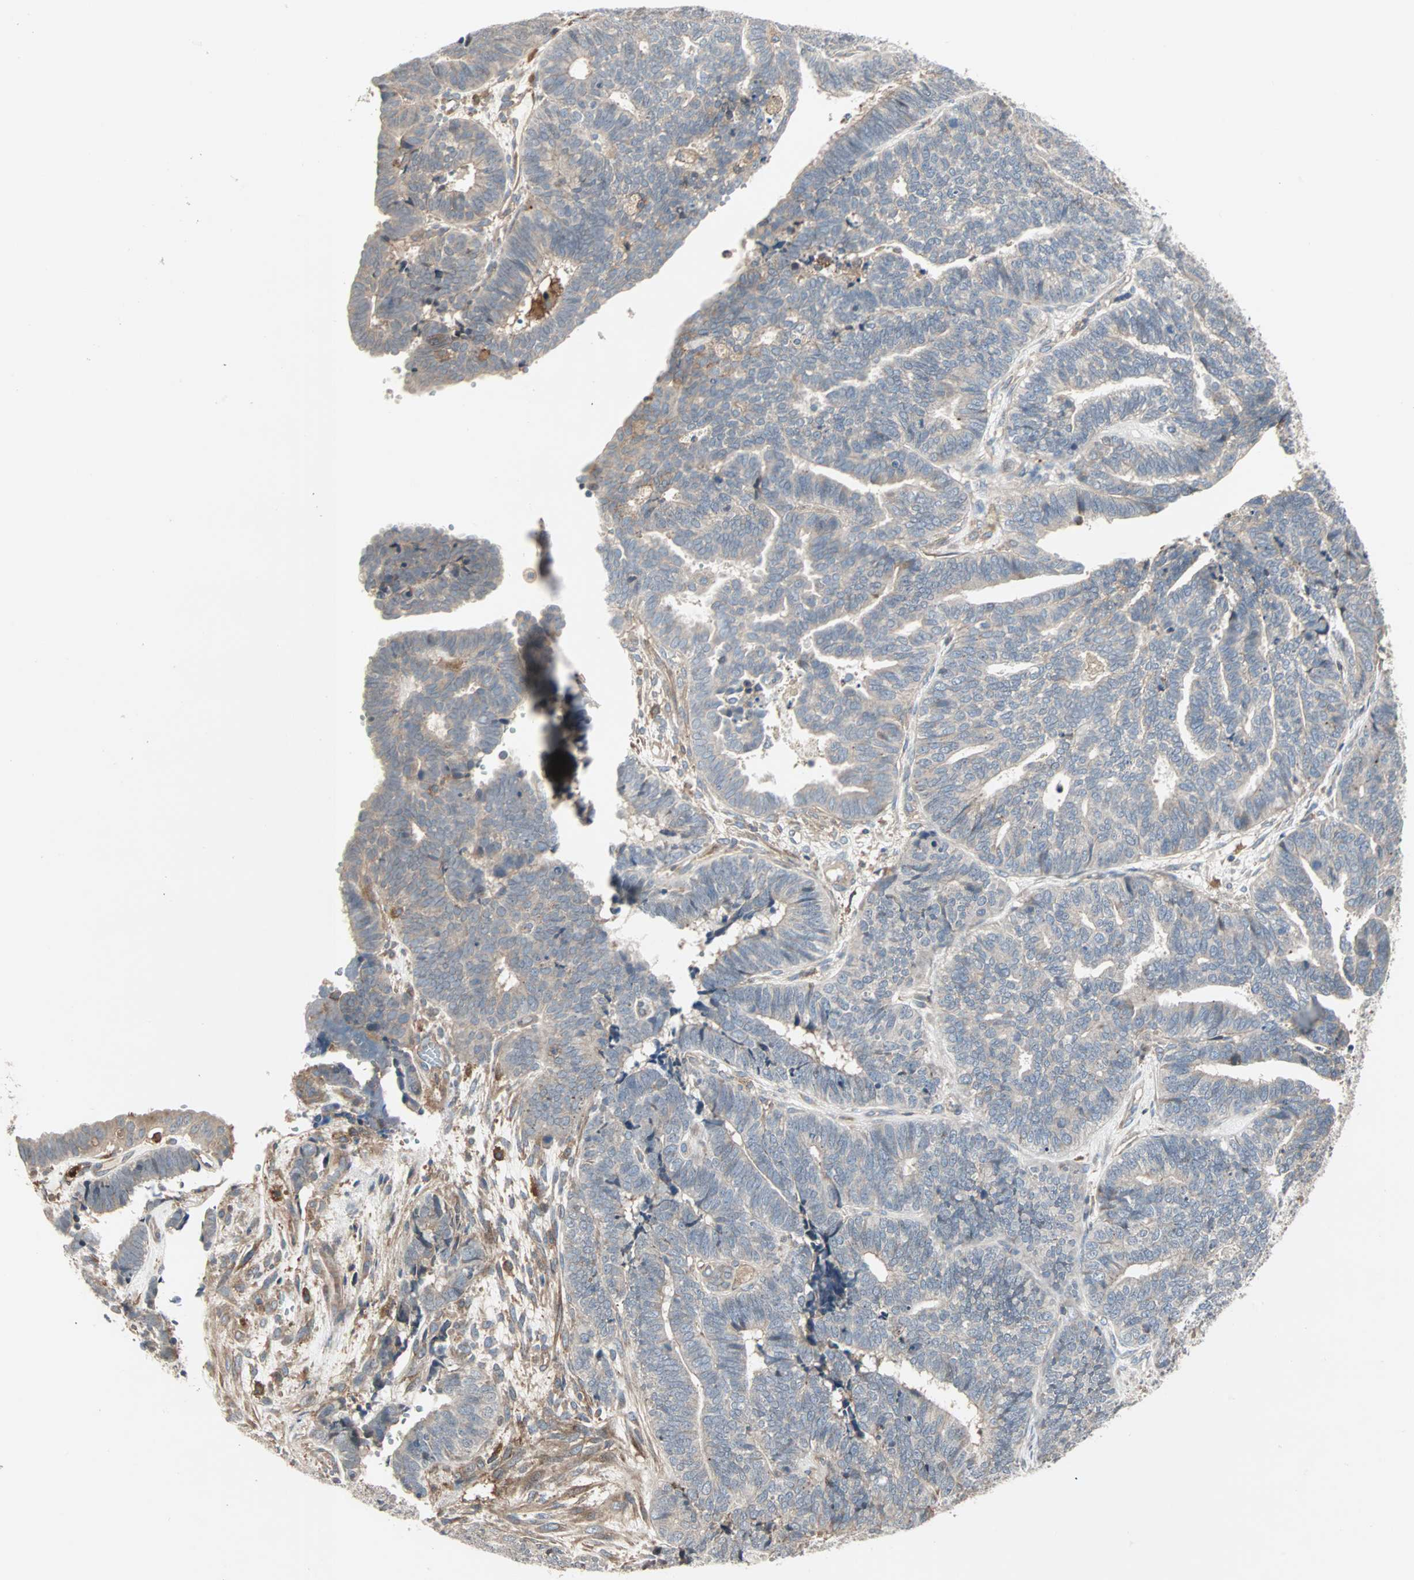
{"staining": {"intensity": "weak", "quantity": ">75%", "location": "cytoplasmic/membranous"}, "tissue": "endometrial cancer", "cell_type": "Tumor cells", "image_type": "cancer", "snomed": [{"axis": "morphology", "description": "Adenocarcinoma, NOS"}, {"axis": "topography", "description": "Endometrium"}], "caption": "Endometrial cancer (adenocarcinoma) tissue displays weak cytoplasmic/membranous staining in about >75% of tumor cells, visualized by immunohistochemistry.", "gene": "GNAI2", "patient": {"sex": "female", "age": 70}}